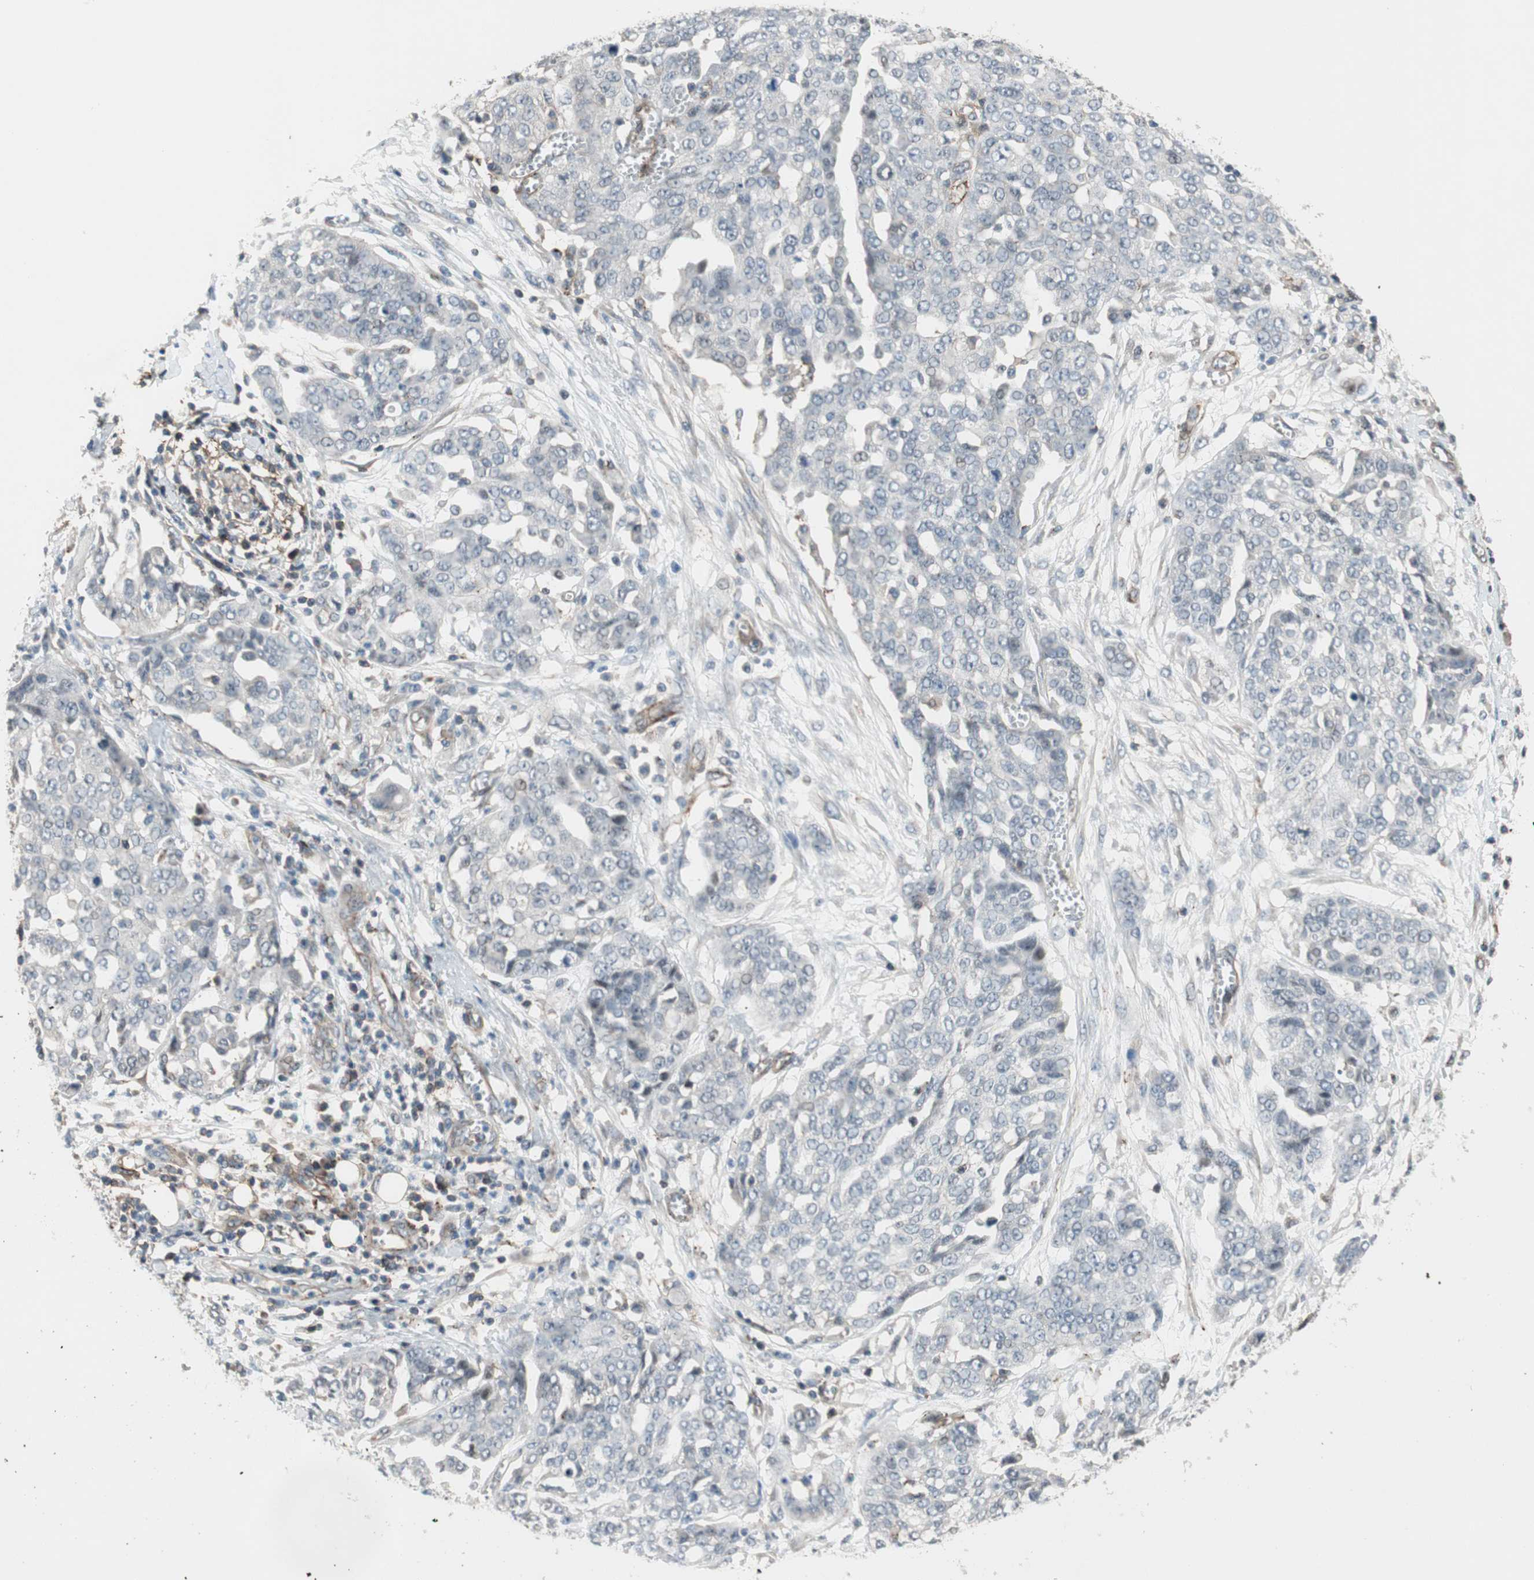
{"staining": {"intensity": "negative", "quantity": "none", "location": "none"}, "tissue": "ovarian cancer", "cell_type": "Tumor cells", "image_type": "cancer", "snomed": [{"axis": "morphology", "description": "Cystadenocarcinoma, serous, NOS"}, {"axis": "topography", "description": "Soft tissue"}, {"axis": "topography", "description": "Ovary"}], "caption": "DAB (3,3'-diaminobenzidine) immunohistochemical staining of serous cystadenocarcinoma (ovarian) reveals no significant staining in tumor cells.", "gene": "GRHL1", "patient": {"sex": "female", "age": 57}}